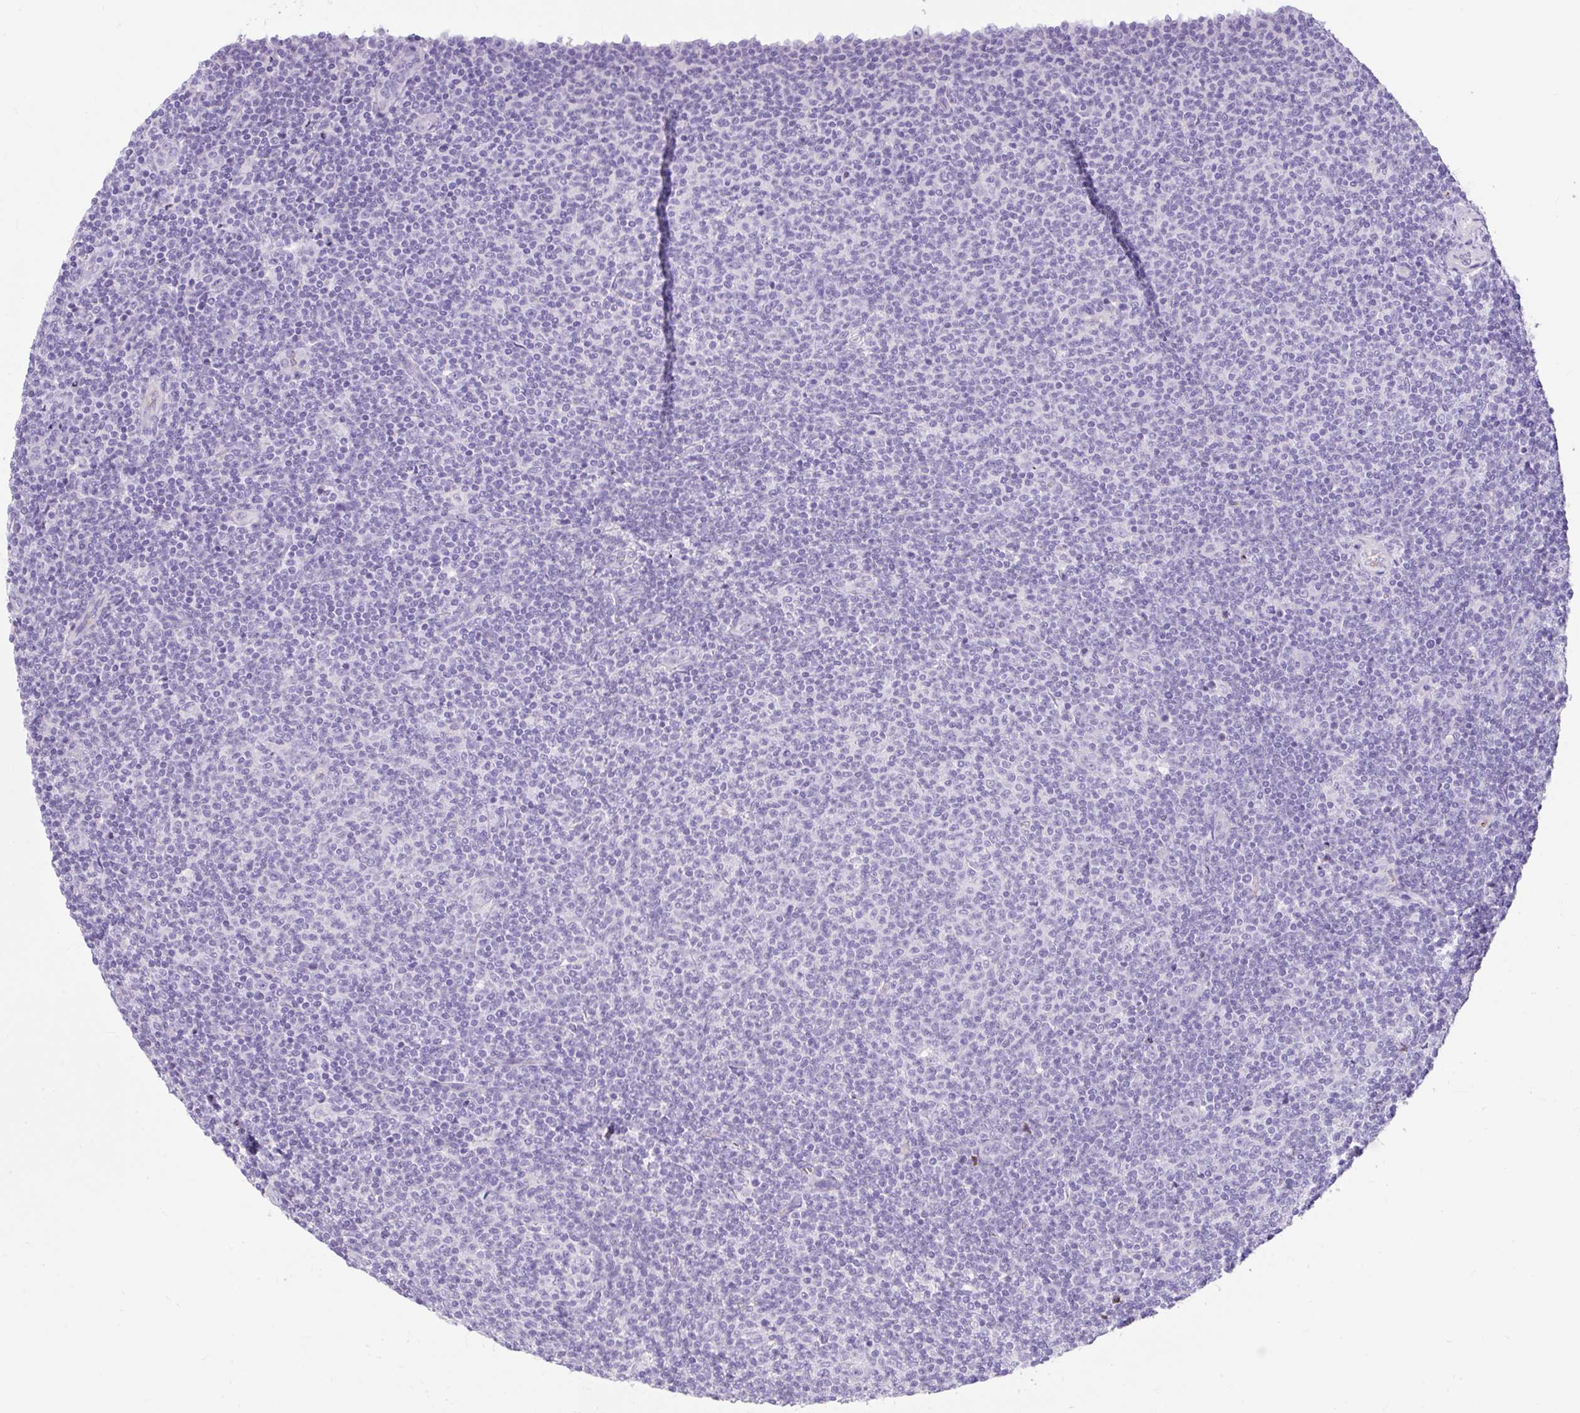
{"staining": {"intensity": "negative", "quantity": "none", "location": "none"}, "tissue": "lymphoma", "cell_type": "Tumor cells", "image_type": "cancer", "snomed": [{"axis": "morphology", "description": "Malignant lymphoma, non-Hodgkin's type, Low grade"}, {"axis": "topography", "description": "Lymph node"}], "caption": "IHC micrograph of neoplastic tissue: malignant lymphoma, non-Hodgkin's type (low-grade) stained with DAB (3,3'-diaminobenzidine) exhibits no significant protein positivity in tumor cells.", "gene": "APOC4-APOC2", "patient": {"sex": "male", "age": 66}}